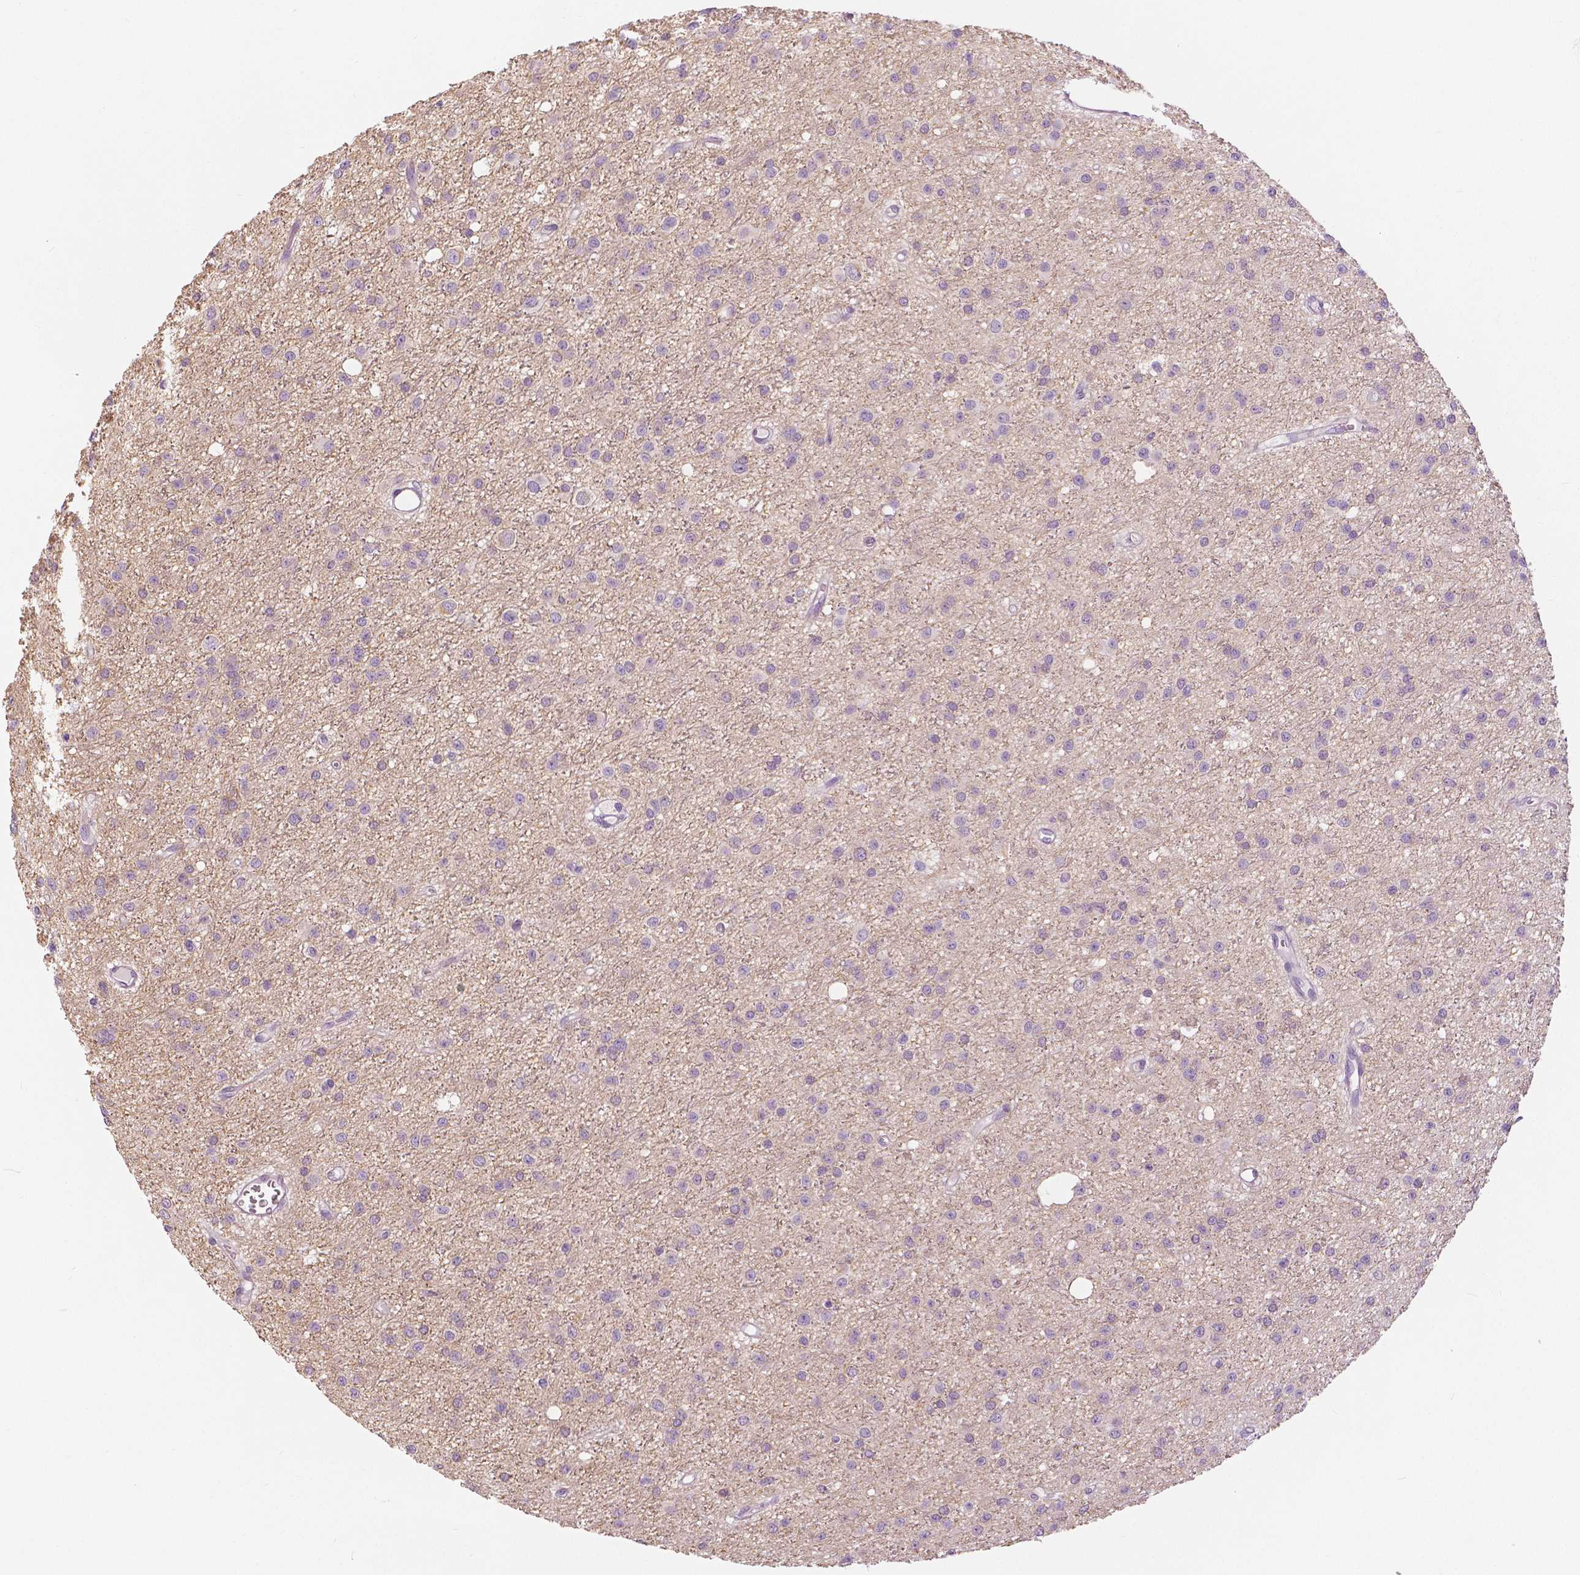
{"staining": {"intensity": "negative", "quantity": "none", "location": "none"}, "tissue": "glioma", "cell_type": "Tumor cells", "image_type": "cancer", "snomed": [{"axis": "morphology", "description": "Glioma, malignant, Low grade"}, {"axis": "topography", "description": "Brain"}], "caption": "Immunohistochemistry histopathology image of neoplastic tissue: human low-grade glioma (malignant) stained with DAB demonstrates no significant protein positivity in tumor cells.", "gene": "SLC24A1", "patient": {"sex": "male", "age": 27}}